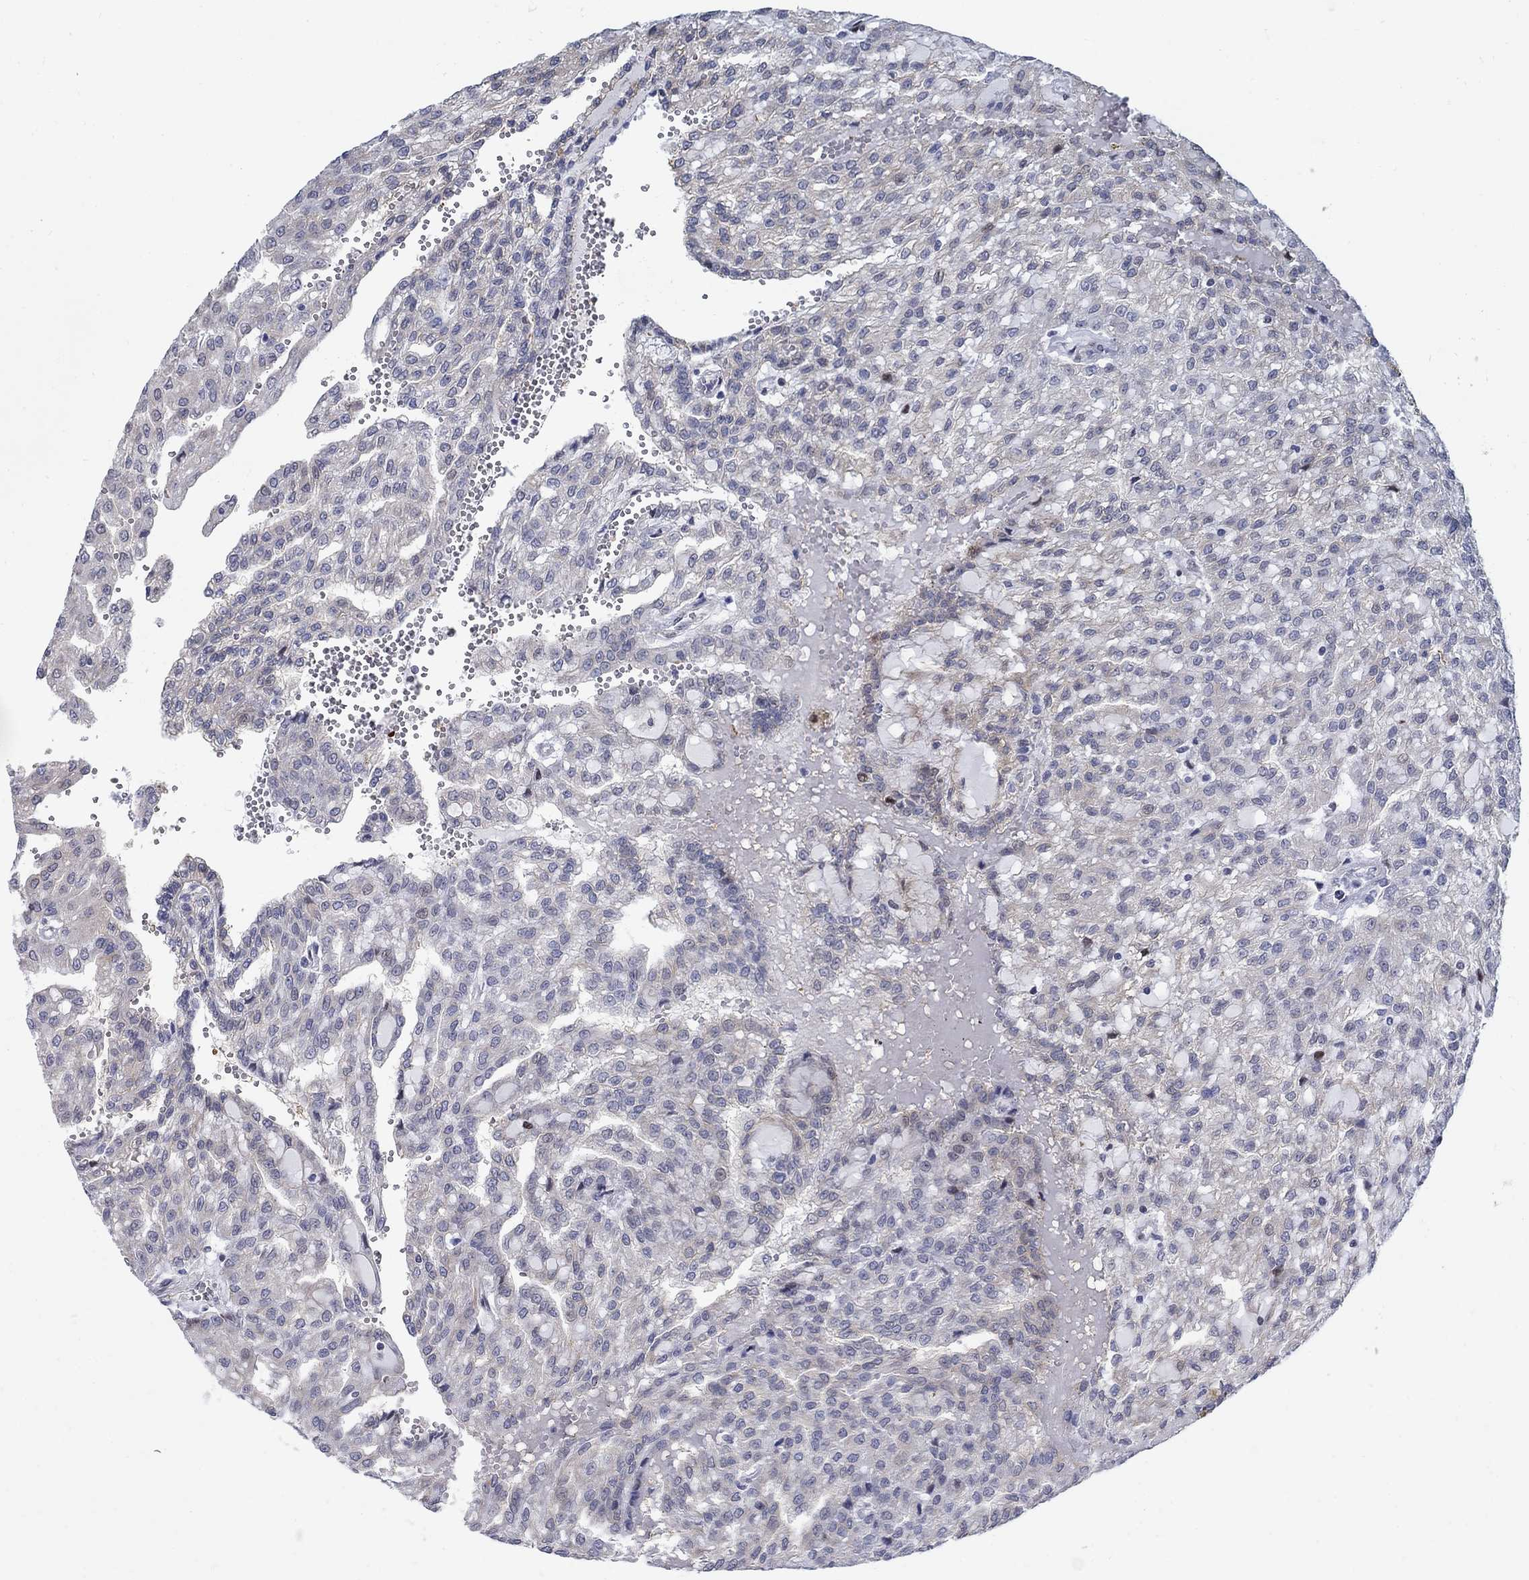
{"staining": {"intensity": "weak", "quantity": "<25%", "location": "cytoplasmic/membranous"}, "tissue": "renal cancer", "cell_type": "Tumor cells", "image_type": "cancer", "snomed": [{"axis": "morphology", "description": "Adenocarcinoma, NOS"}, {"axis": "topography", "description": "Kidney"}], "caption": "Renal adenocarcinoma was stained to show a protein in brown. There is no significant positivity in tumor cells.", "gene": "MYO3A", "patient": {"sex": "male", "age": 63}}